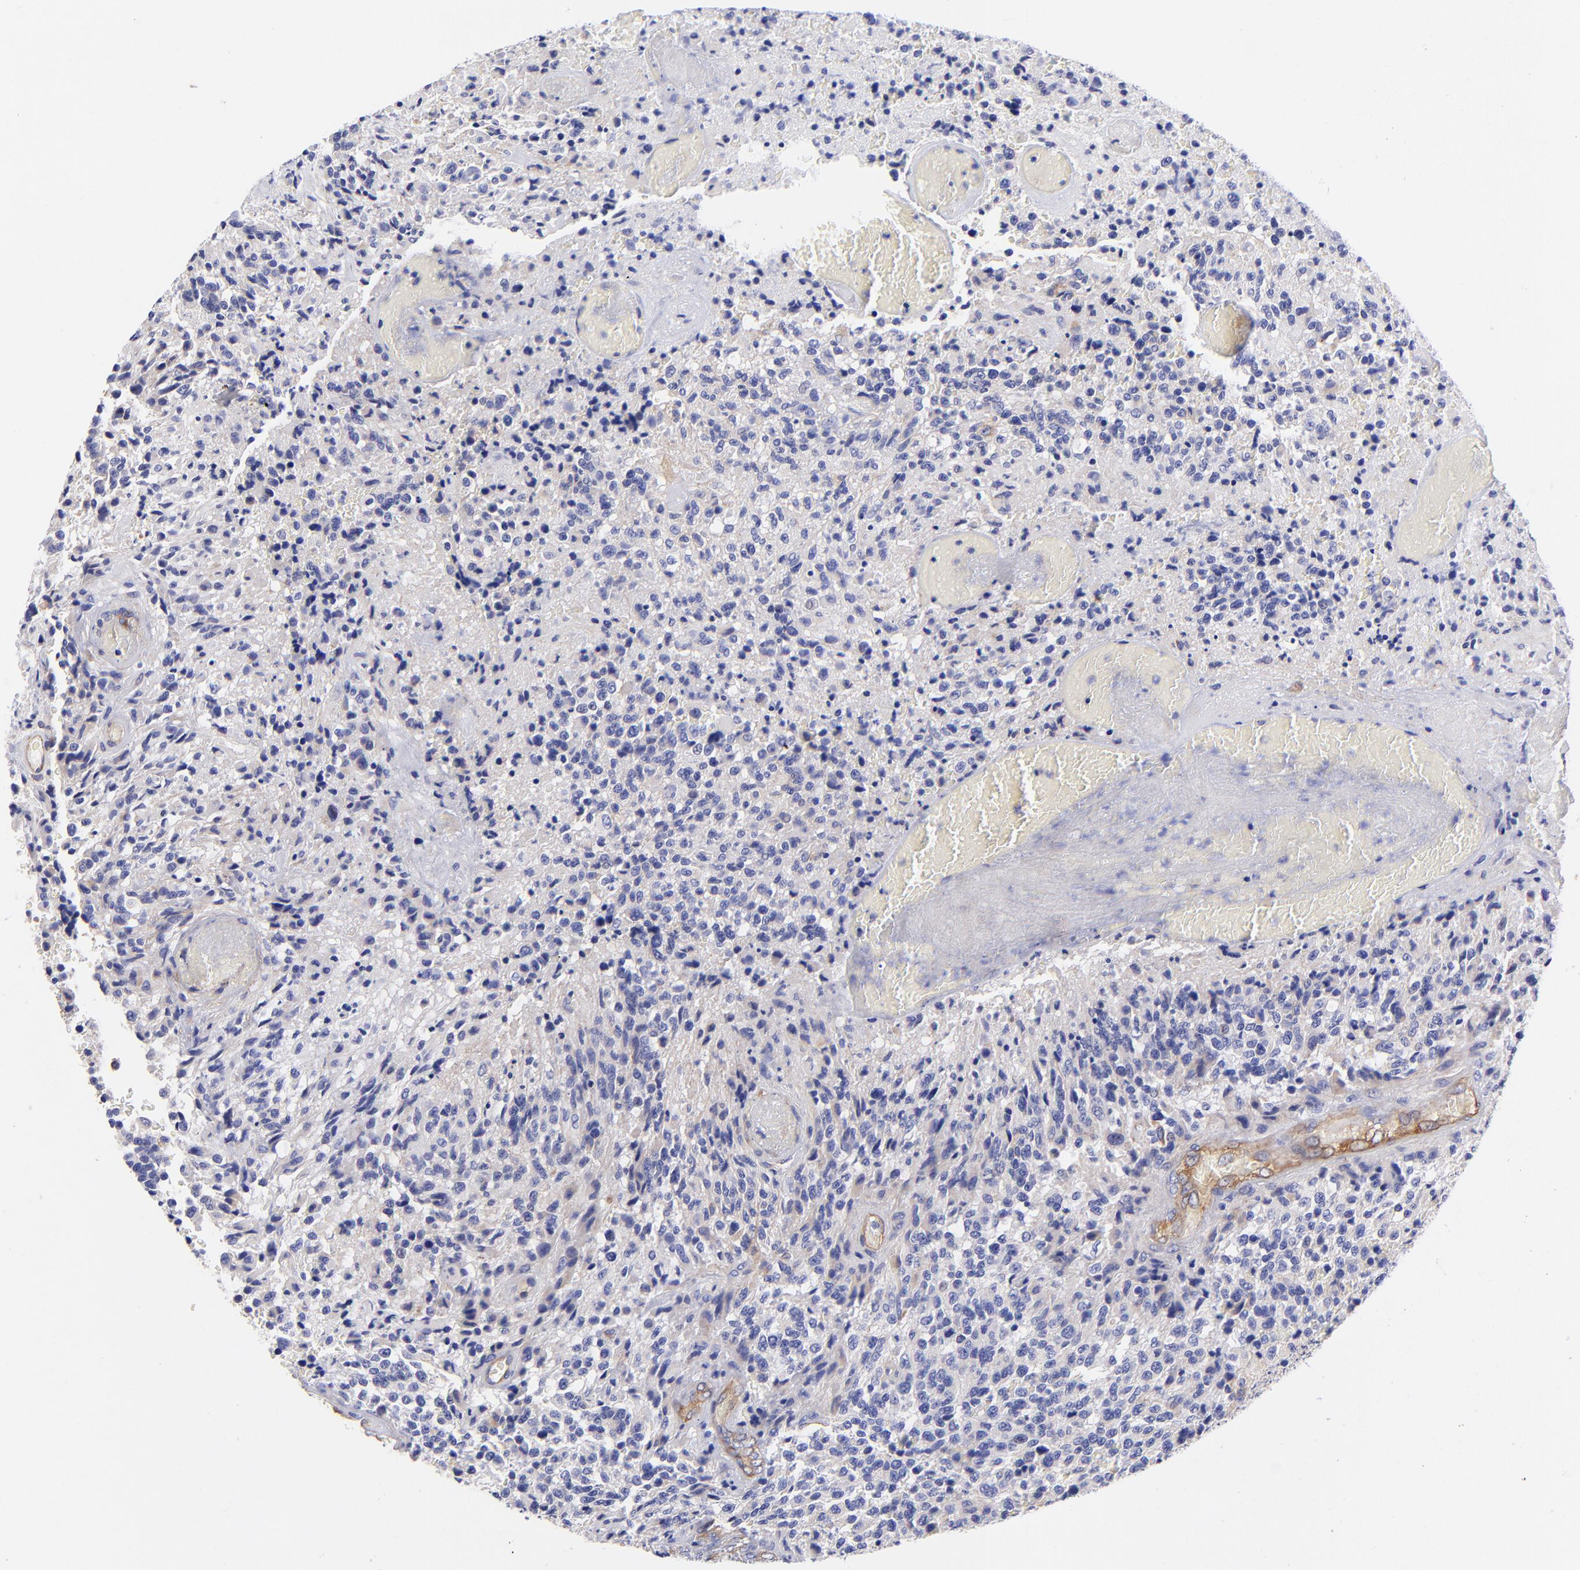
{"staining": {"intensity": "negative", "quantity": "none", "location": "none"}, "tissue": "glioma", "cell_type": "Tumor cells", "image_type": "cancer", "snomed": [{"axis": "morphology", "description": "Glioma, malignant, High grade"}, {"axis": "topography", "description": "Brain"}], "caption": "A high-resolution micrograph shows immunohistochemistry (IHC) staining of malignant glioma (high-grade), which reveals no significant positivity in tumor cells.", "gene": "PPFIBP1", "patient": {"sex": "male", "age": 36}}